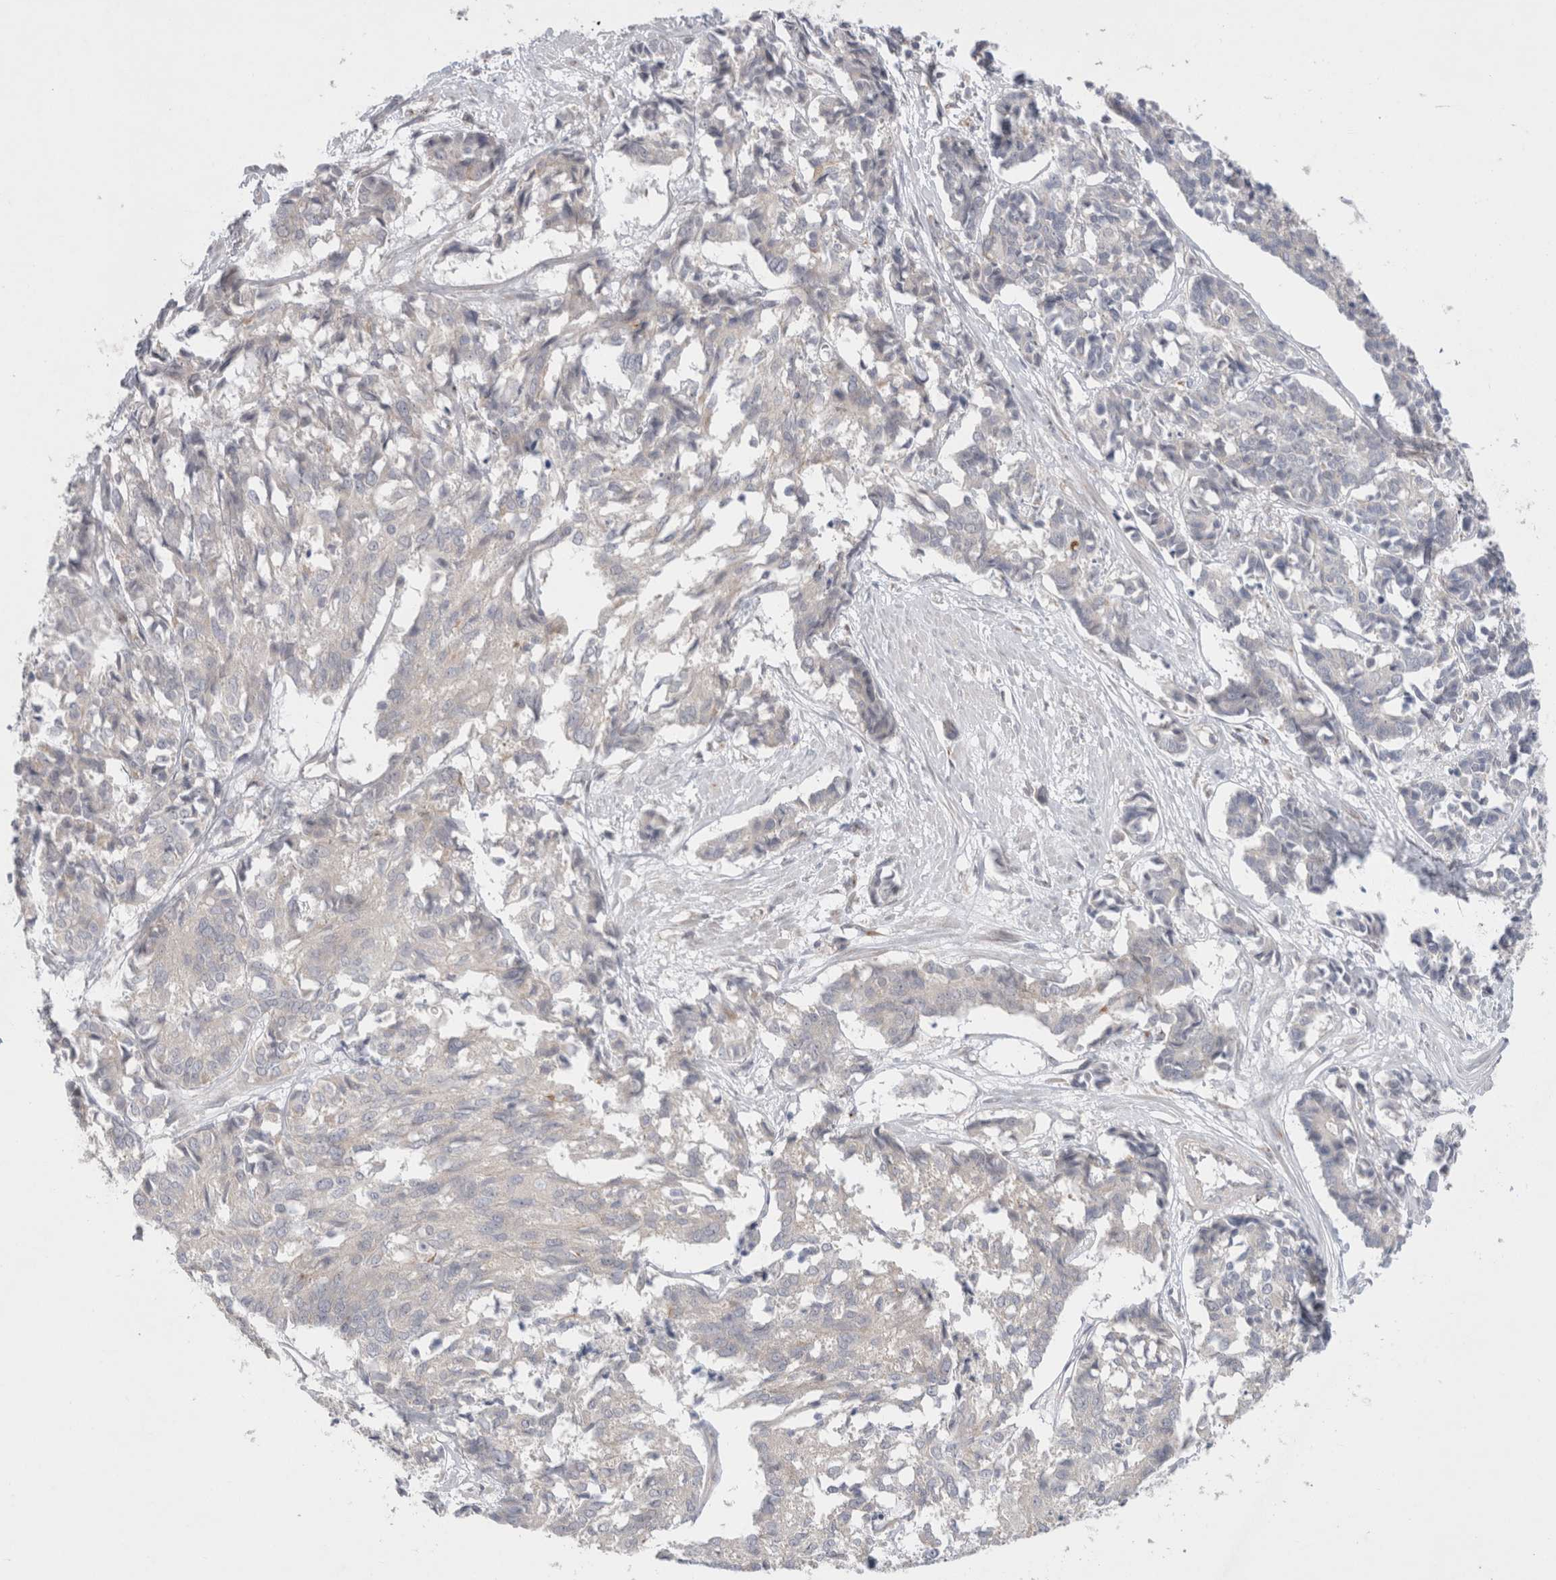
{"staining": {"intensity": "negative", "quantity": "none", "location": "none"}, "tissue": "cervical cancer", "cell_type": "Tumor cells", "image_type": "cancer", "snomed": [{"axis": "morphology", "description": "Squamous cell carcinoma, NOS"}, {"axis": "topography", "description": "Cervix"}], "caption": "Immunohistochemical staining of human cervical cancer shows no significant expression in tumor cells.", "gene": "BICD2", "patient": {"sex": "female", "age": 35}}